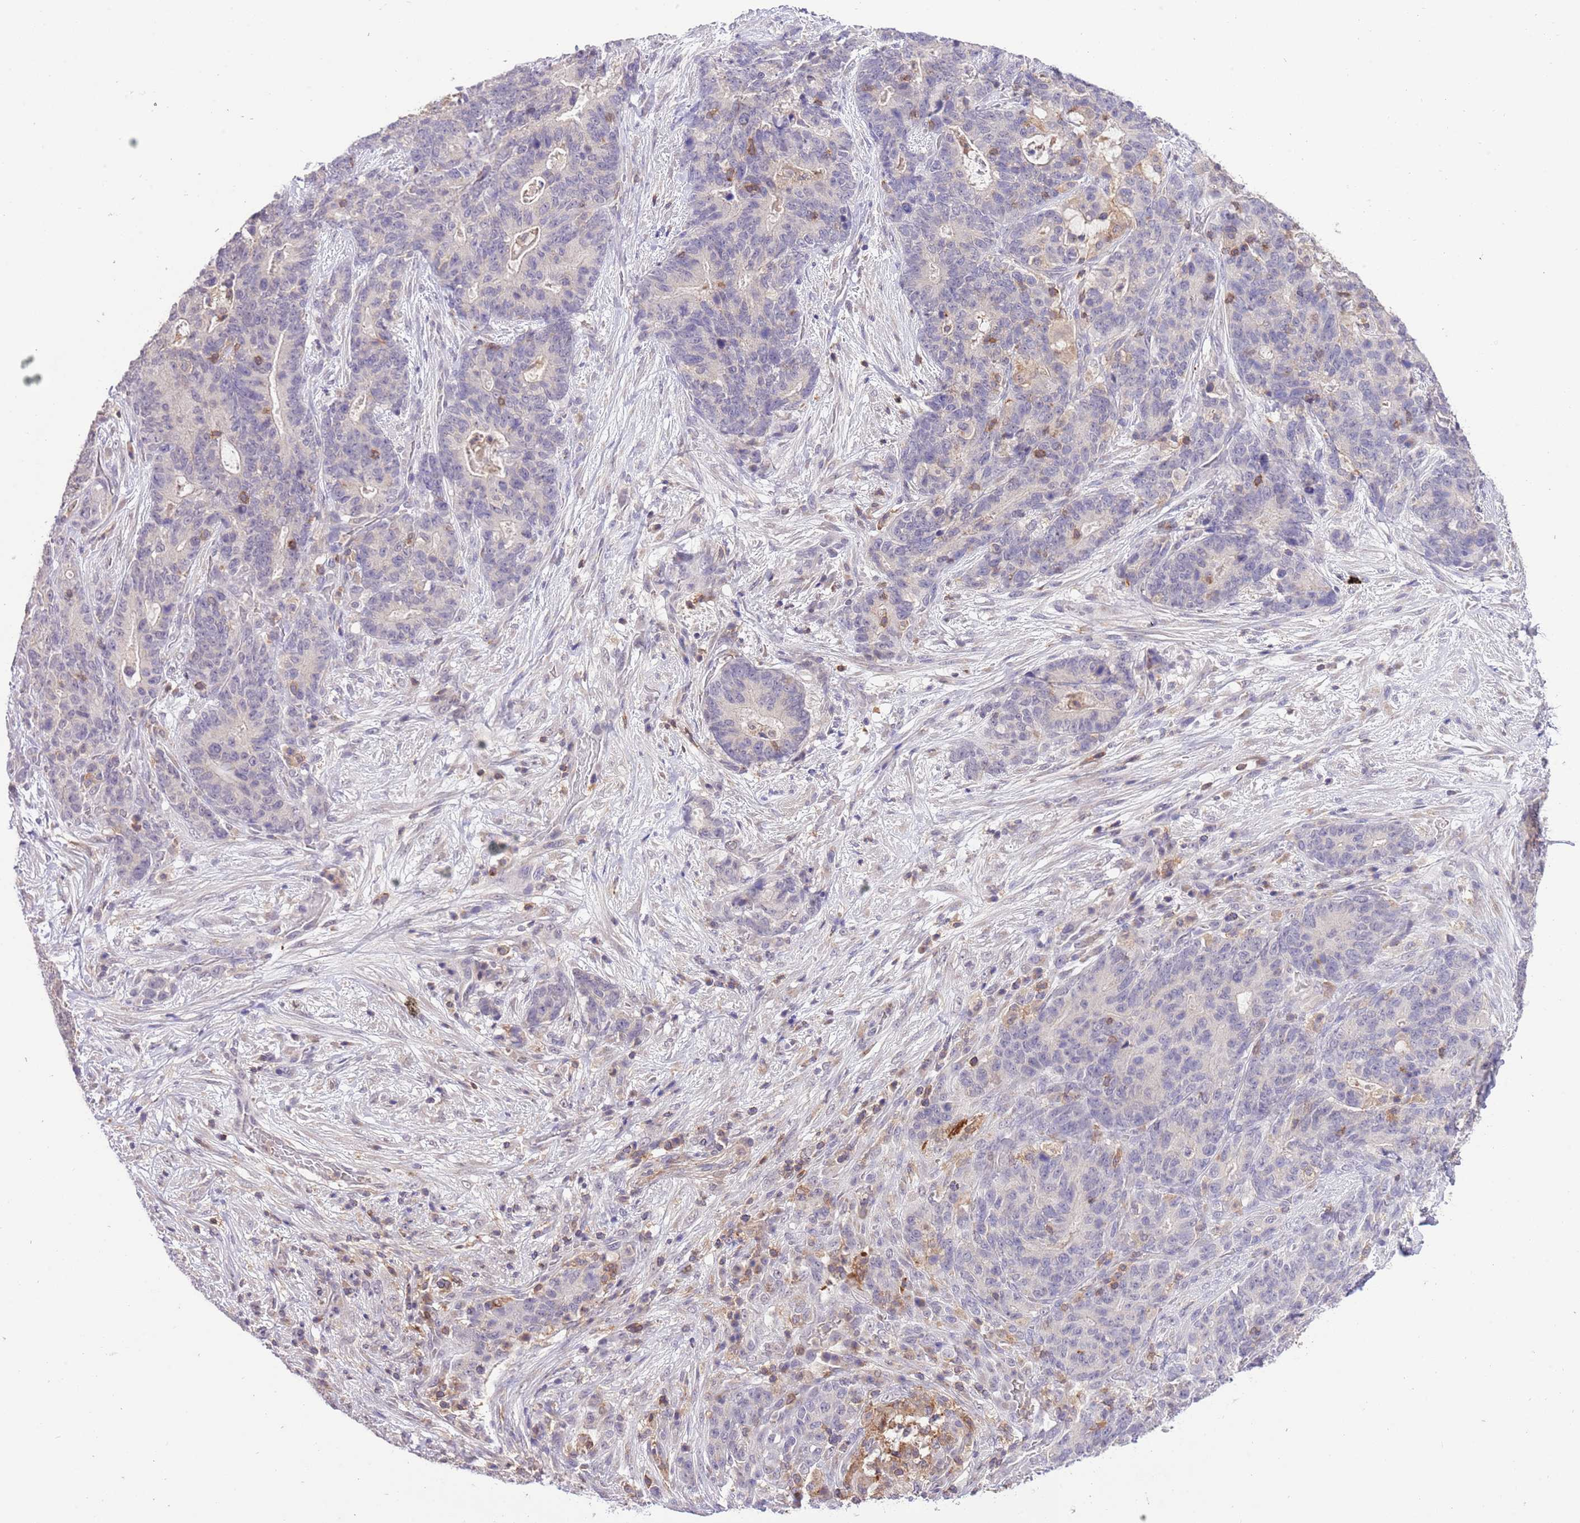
{"staining": {"intensity": "weak", "quantity": "<25%", "location": "cytoplasmic/membranous"}, "tissue": "stomach cancer", "cell_type": "Tumor cells", "image_type": "cancer", "snomed": [{"axis": "morphology", "description": "Normal tissue, NOS"}, {"axis": "morphology", "description": "Adenocarcinoma, NOS"}, {"axis": "topography", "description": "Stomach"}], "caption": "A high-resolution histopathology image shows IHC staining of adenocarcinoma (stomach), which shows no significant expression in tumor cells.", "gene": "EFHD1", "patient": {"sex": "female", "age": 64}}